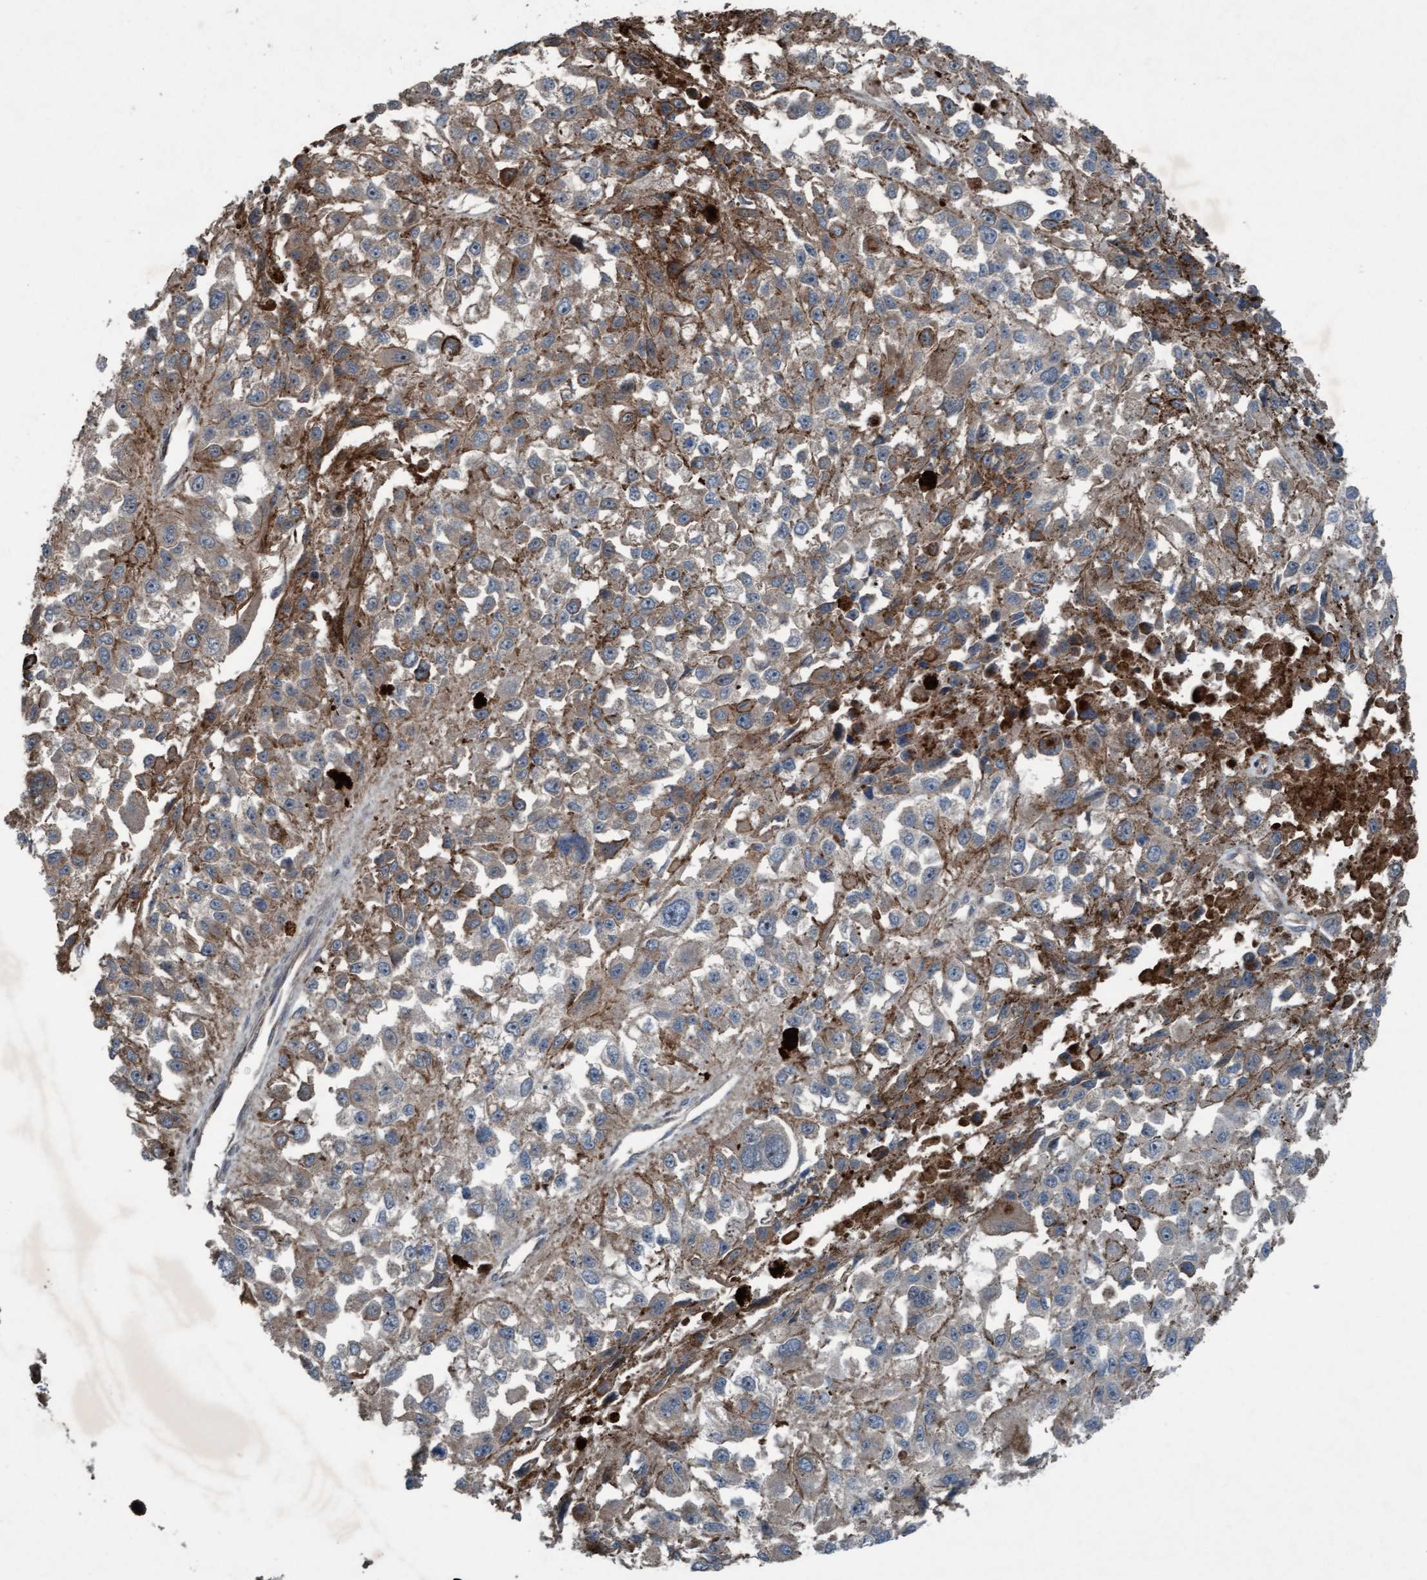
{"staining": {"intensity": "weak", "quantity": "<25%", "location": "cytoplasmic/membranous"}, "tissue": "melanoma", "cell_type": "Tumor cells", "image_type": "cancer", "snomed": [{"axis": "morphology", "description": "Malignant melanoma, Metastatic site"}, {"axis": "topography", "description": "Lymph node"}], "caption": "Histopathology image shows no protein staining in tumor cells of melanoma tissue.", "gene": "PLXNB2", "patient": {"sex": "male", "age": 59}}